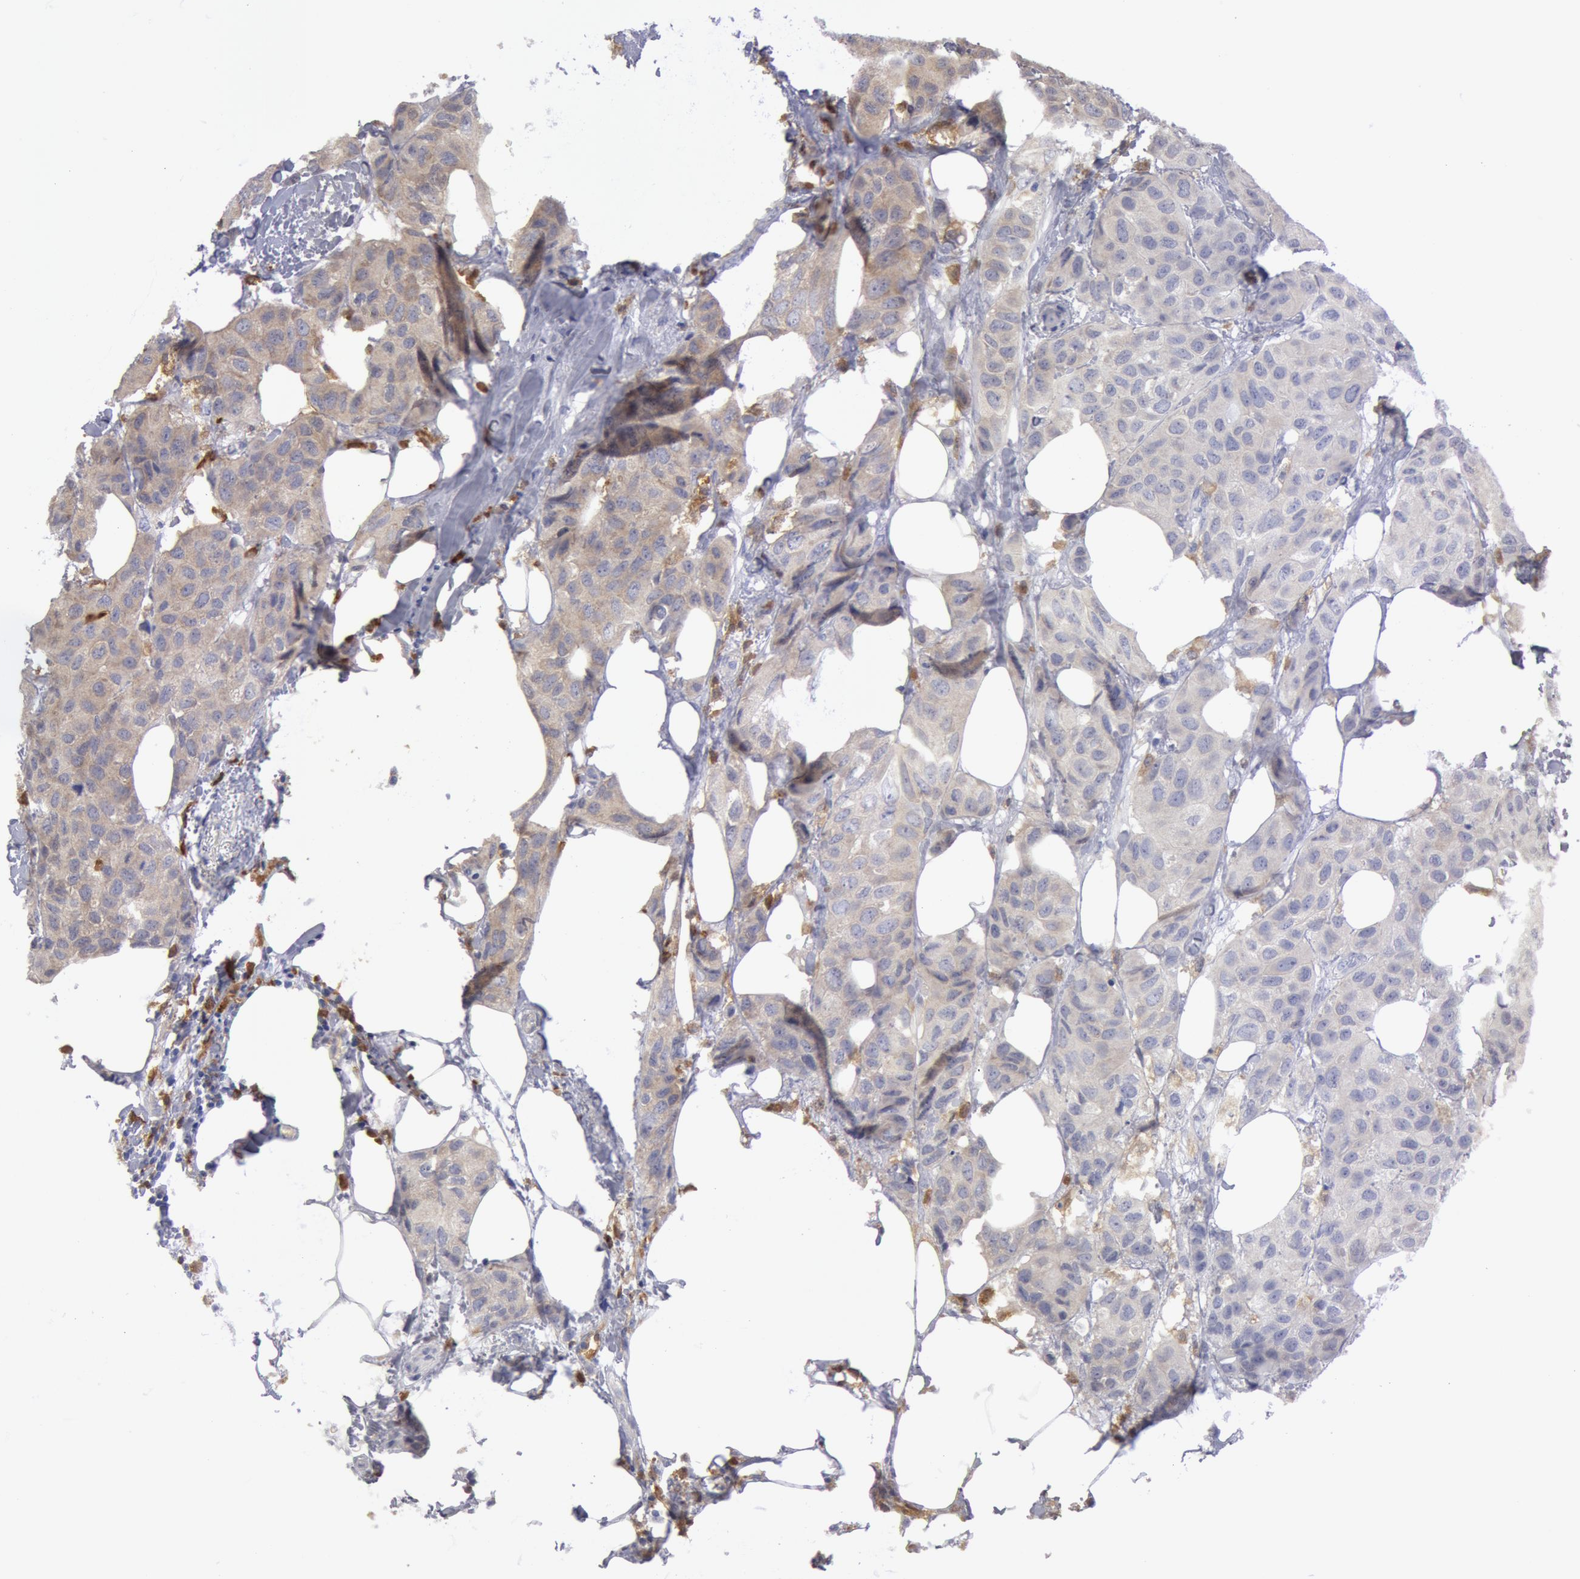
{"staining": {"intensity": "weak", "quantity": ">75%", "location": "cytoplasmic/membranous"}, "tissue": "breast cancer", "cell_type": "Tumor cells", "image_type": "cancer", "snomed": [{"axis": "morphology", "description": "Duct carcinoma"}, {"axis": "topography", "description": "Breast"}], "caption": "The image demonstrates immunohistochemical staining of breast cancer. There is weak cytoplasmic/membranous positivity is appreciated in about >75% of tumor cells.", "gene": "SYK", "patient": {"sex": "female", "age": 68}}